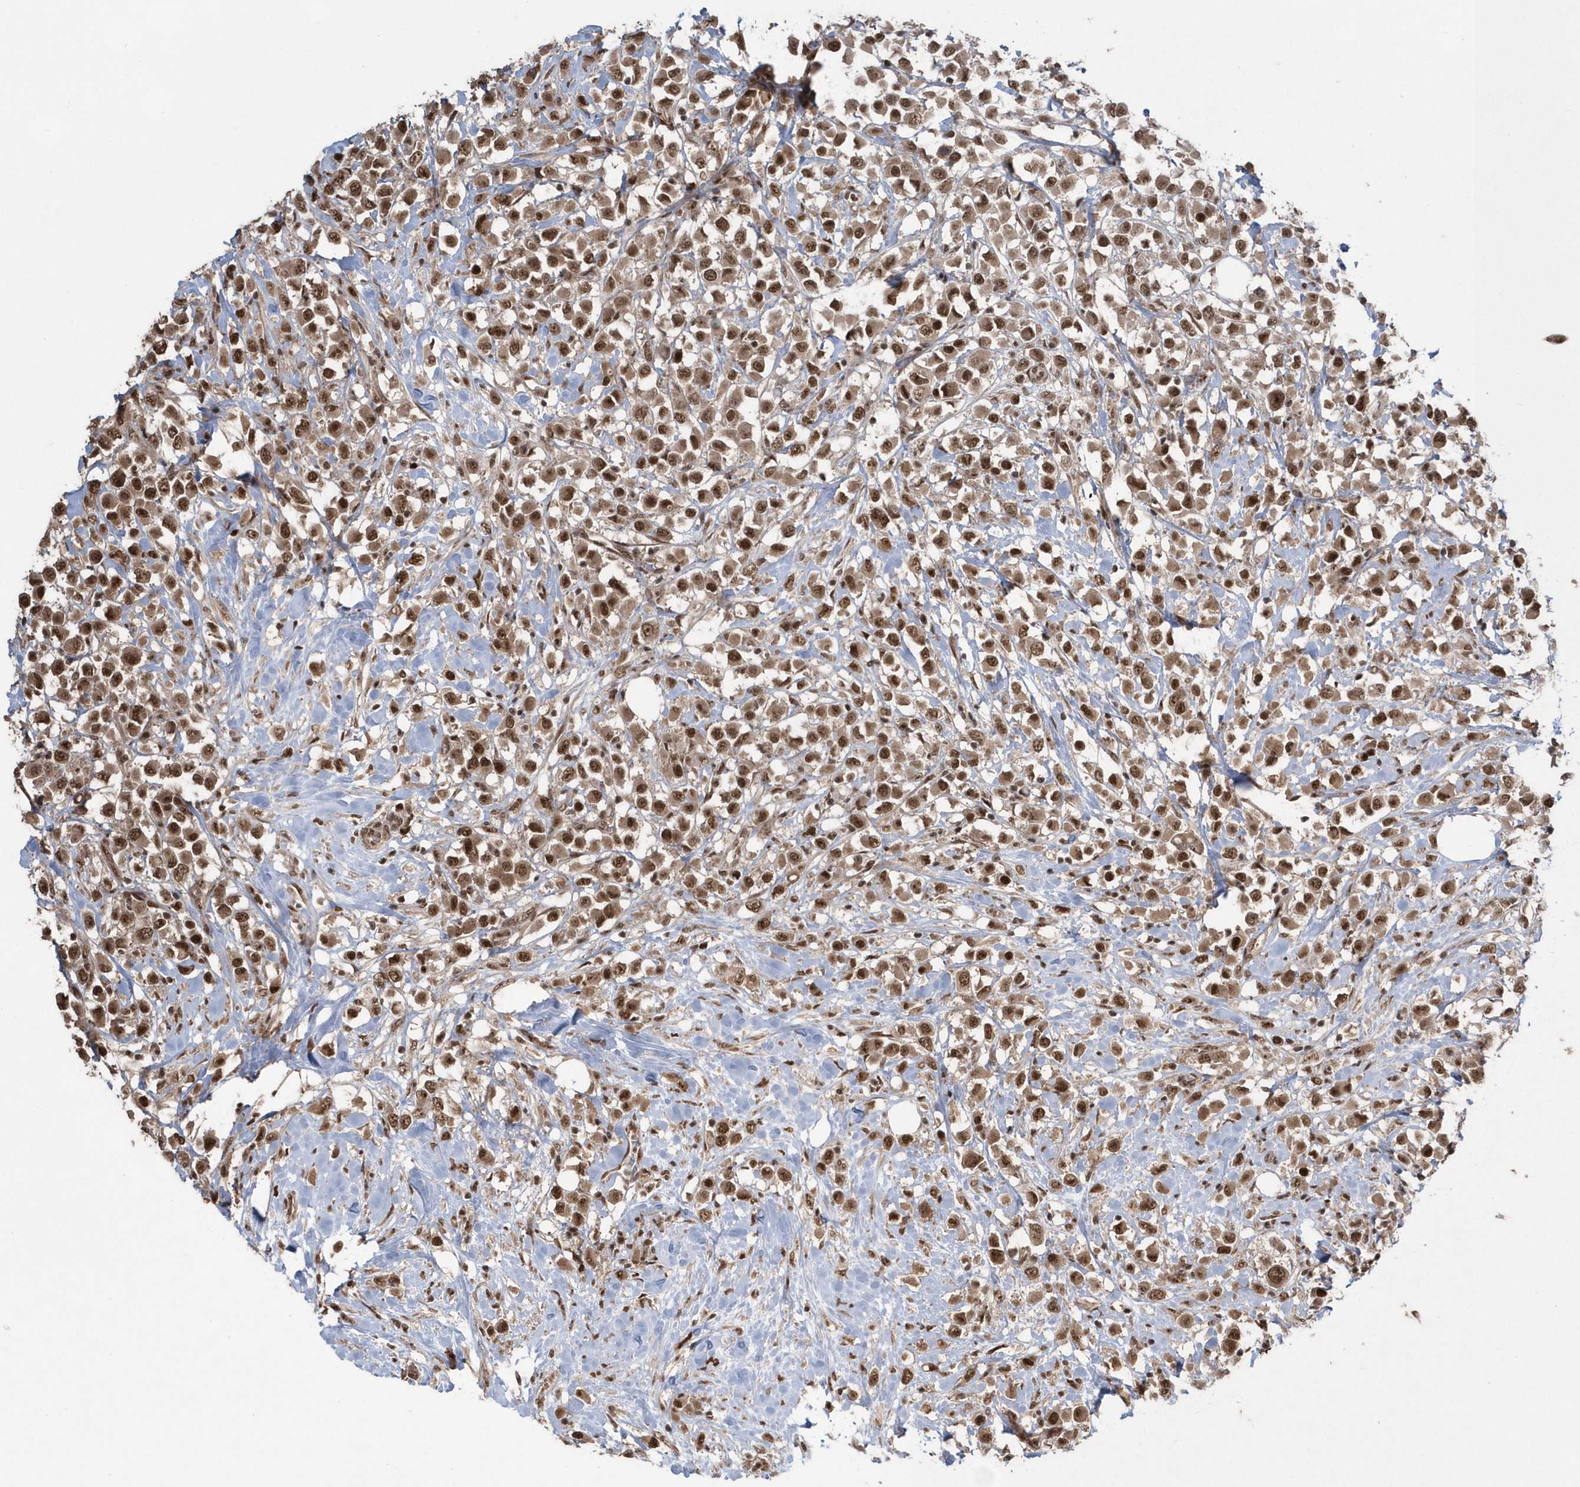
{"staining": {"intensity": "moderate", "quantity": ">75%", "location": "cytoplasmic/membranous,nuclear"}, "tissue": "breast cancer", "cell_type": "Tumor cells", "image_type": "cancer", "snomed": [{"axis": "morphology", "description": "Duct carcinoma"}, {"axis": "topography", "description": "Breast"}], "caption": "Immunohistochemistry staining of breast invasive ductal carcinoma, which shows medium levels of moderate cytoplasmic/membranous and nuclear expression in about >75% of tumor cells indicating moderate cytoplasmic/membranous and nuclear protein expression. The staining was performed using DAB (brown) for protein detection and nuclei were counterstained in hematoxylin (blue).", "gene": "EPB41L4A", "patient": {"sex": "female", "age": 61}}